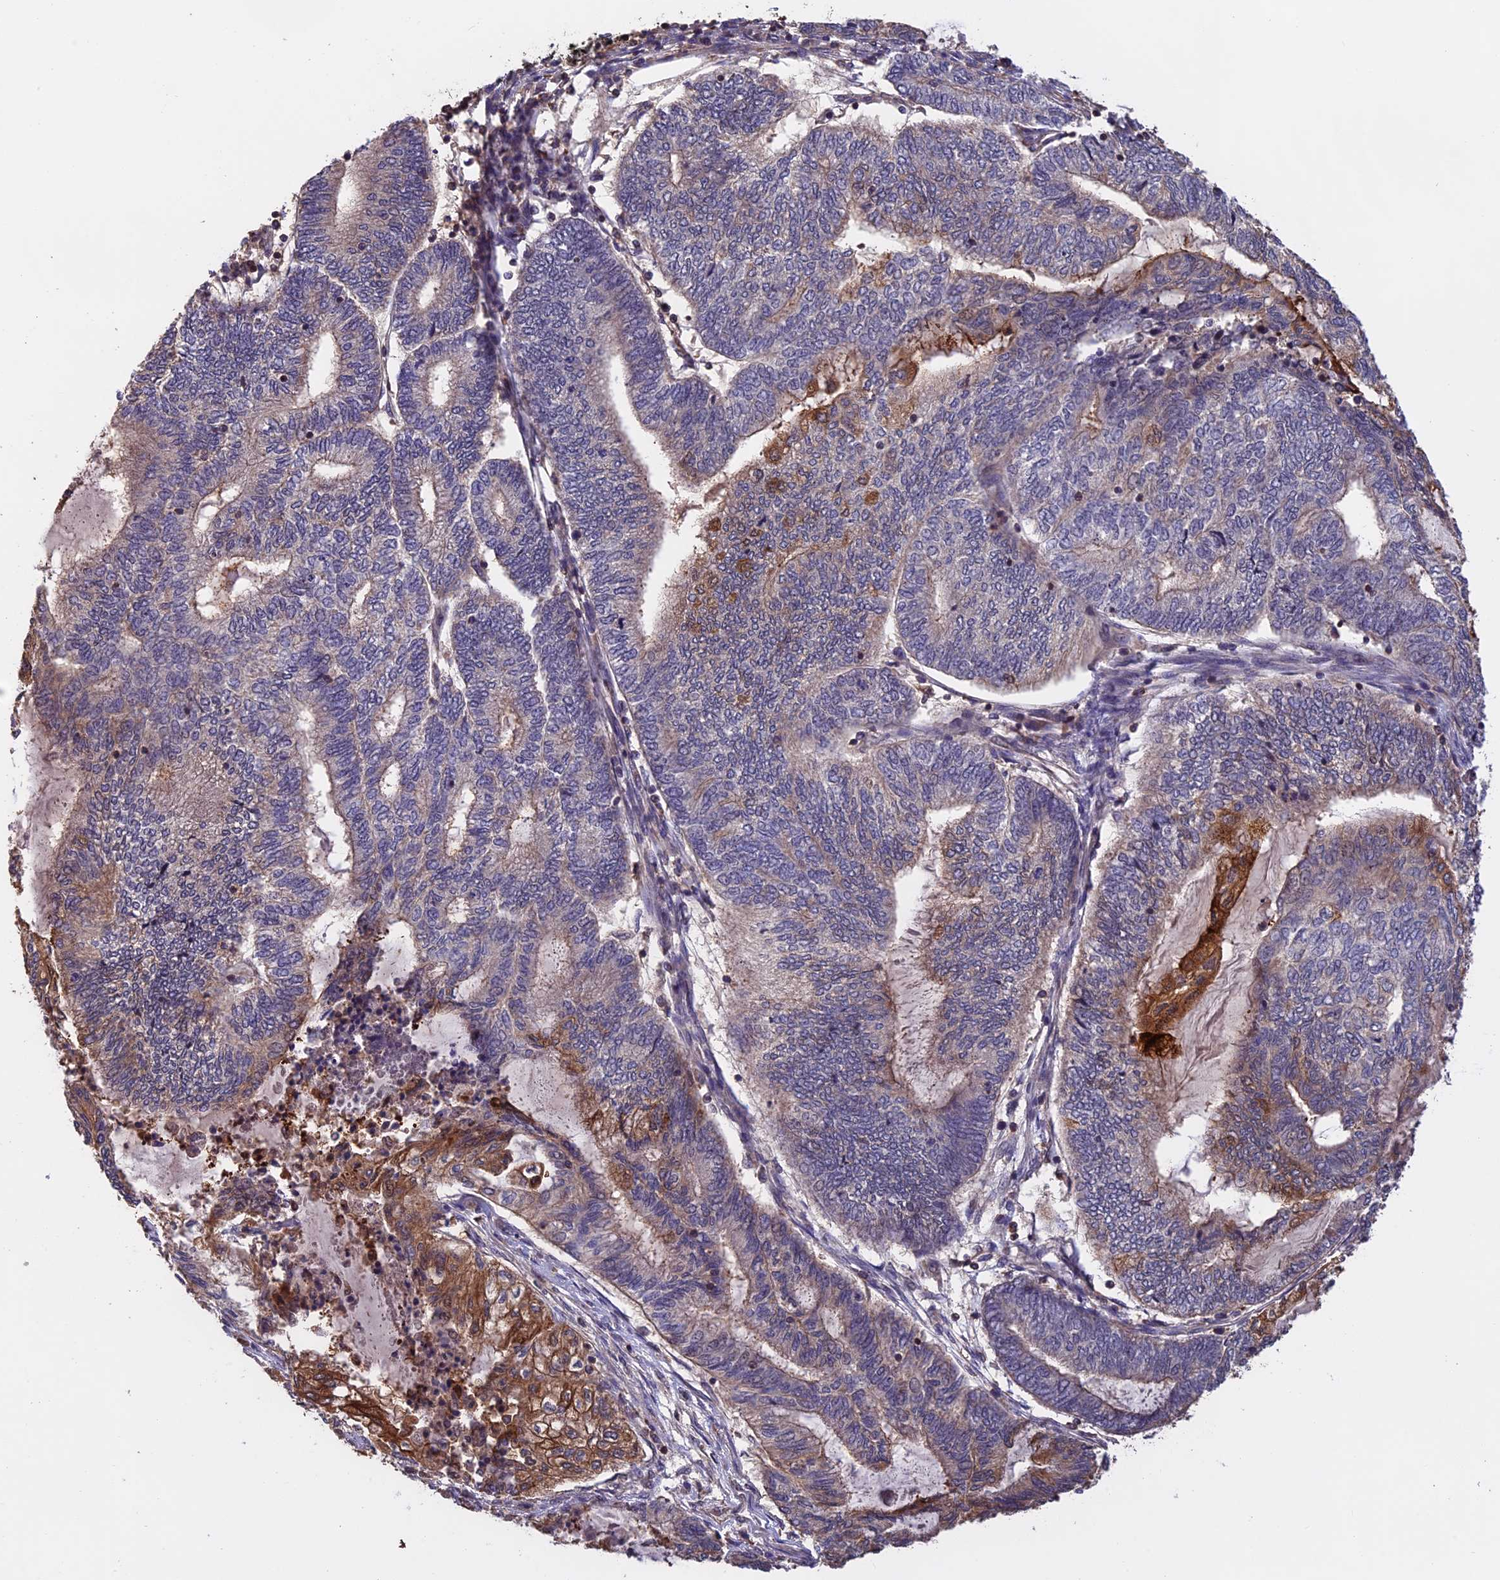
{"staining": {"intensity": "moderate", "quantity": "25%-75%", "location": "cytoplasmic/membranous"}, "tissue": "endometrial cancer", "cell_type": "Tumor cells", "image_type": "cancer", "snomed": [{"axis": "morphology", "description": "Adenocarcinoma, NOS"}, {"axis": "topography", "description": "Uterus"}, {"axis": "topography", "description": "Endometrium"}], "caption": "Immunohistochemistry (DAB) staining of human adenocarcinoma (endometrial) reveals moderate cytoplasmic/membranous protein positivity in approximately 25%-75% of tumor cells.", "gene": "PKD2L2", "patient": {"sex": "female", "age": 70}}